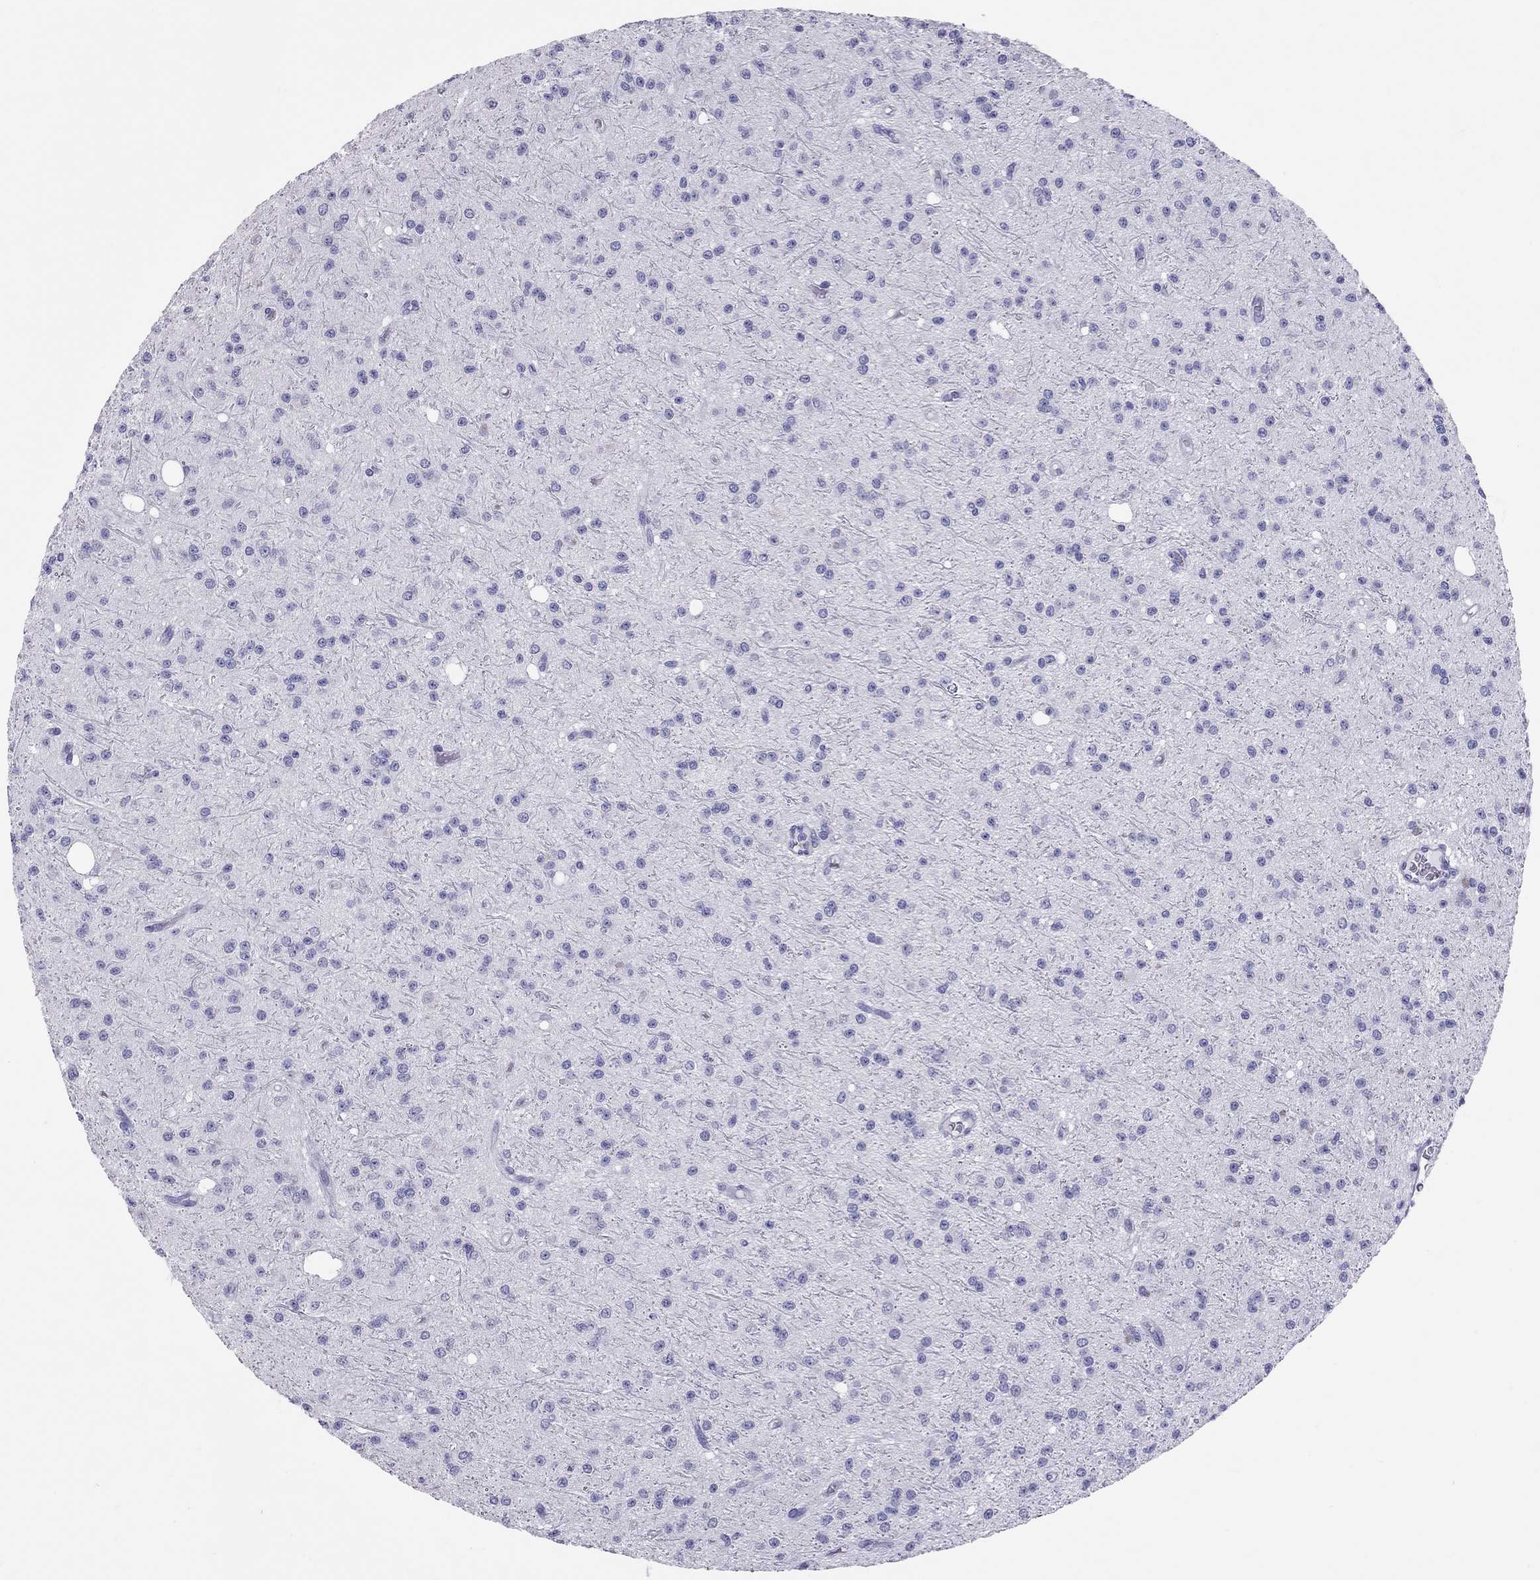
{"staining": {"intensity": "negative", "quantity": "none", "location": "none"}, "tissue": "glioma", "cell_type": "Tumor cells", "image_type": "cancer", "snomed": [{"axis": "morphology", "description": "Glioma, malignant, Low grade"}, {"axis": "topography", "description": "Brain"}], "caption": "Image shows no protein expression in tumor cells of glioma tissue. (DAB IHC visualized using brightfield microscopy, high magnification).", "gene": "PSMB11", "patient": {"sex": "male", "age": 27}}